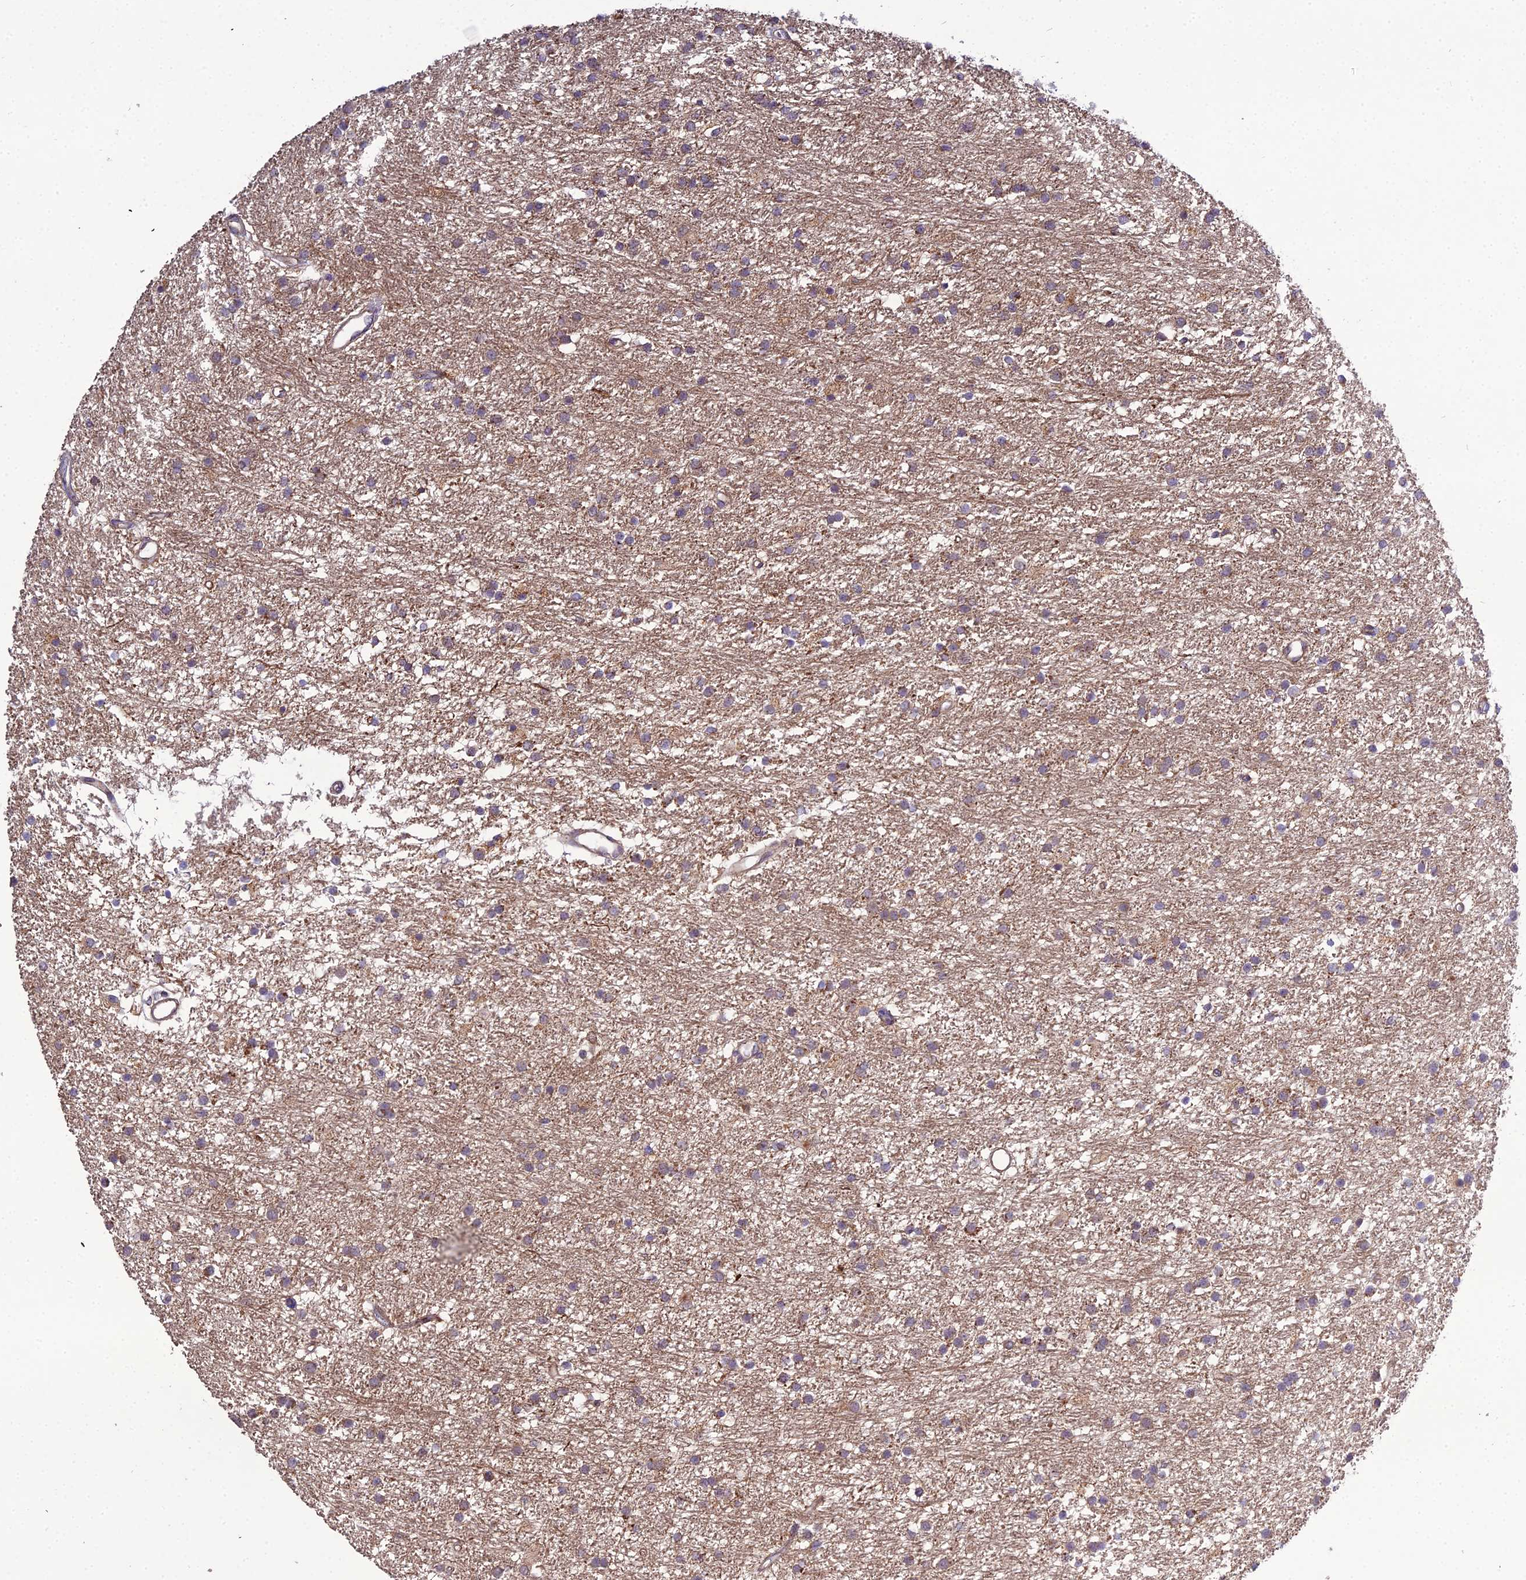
{"staining": {"intensity": "weak", "quantity": "<25%", "location": "cytoplasmic/membranous"}, "tissue": "glioma", "cell_type": "Tumor cells", "image_type": "cancer", "snomed": [{"axis": "morphology", "description": "Glioma, malignant, High grade"}, {"axis": "topography", "description": "Brain"}], "caption": "Protein analysis of malignant glioma (high-grade) exhibits no significant expression in tumor cells.", "gene": "EID2", "patient": {"sex": "male", "age": 77}}